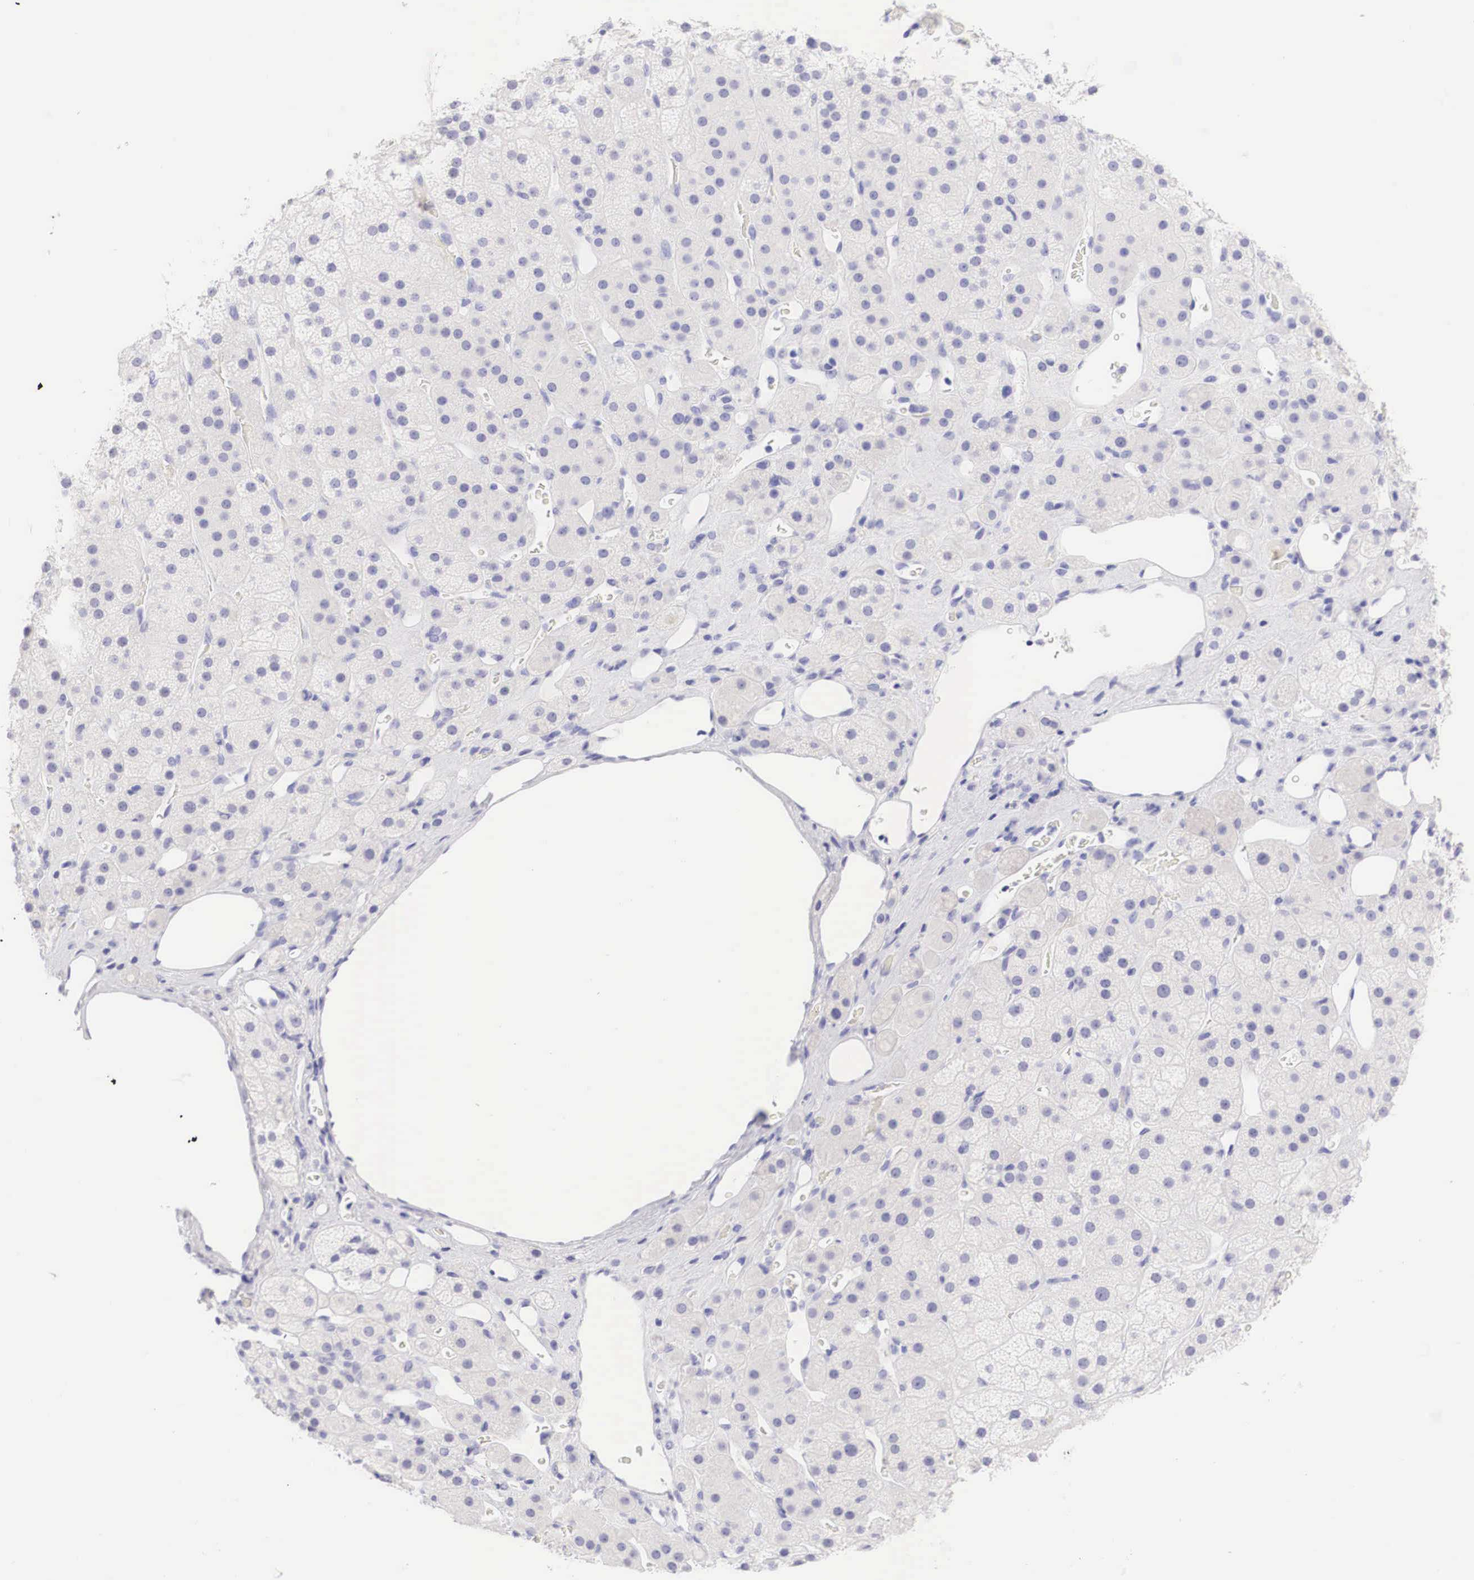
{"staining": {"intensity": "negative", "quantity": "none", "location": "none"}, "tissue": "adrenal gland", "cell_type": "Glandular cells", "image_type": "normal", "snomed": [{"axis": "morphology", "description": "Normal tissue, NOS"}, {"axis": "topography", "description": "Adrenal gland"}], "caption": "This is an immunohistochemistry (IHC) image of normal adrenal gland. There is no expression in glandular cells.", "gene": "TYR", "patient": {"sex": "male", "age": 57}}